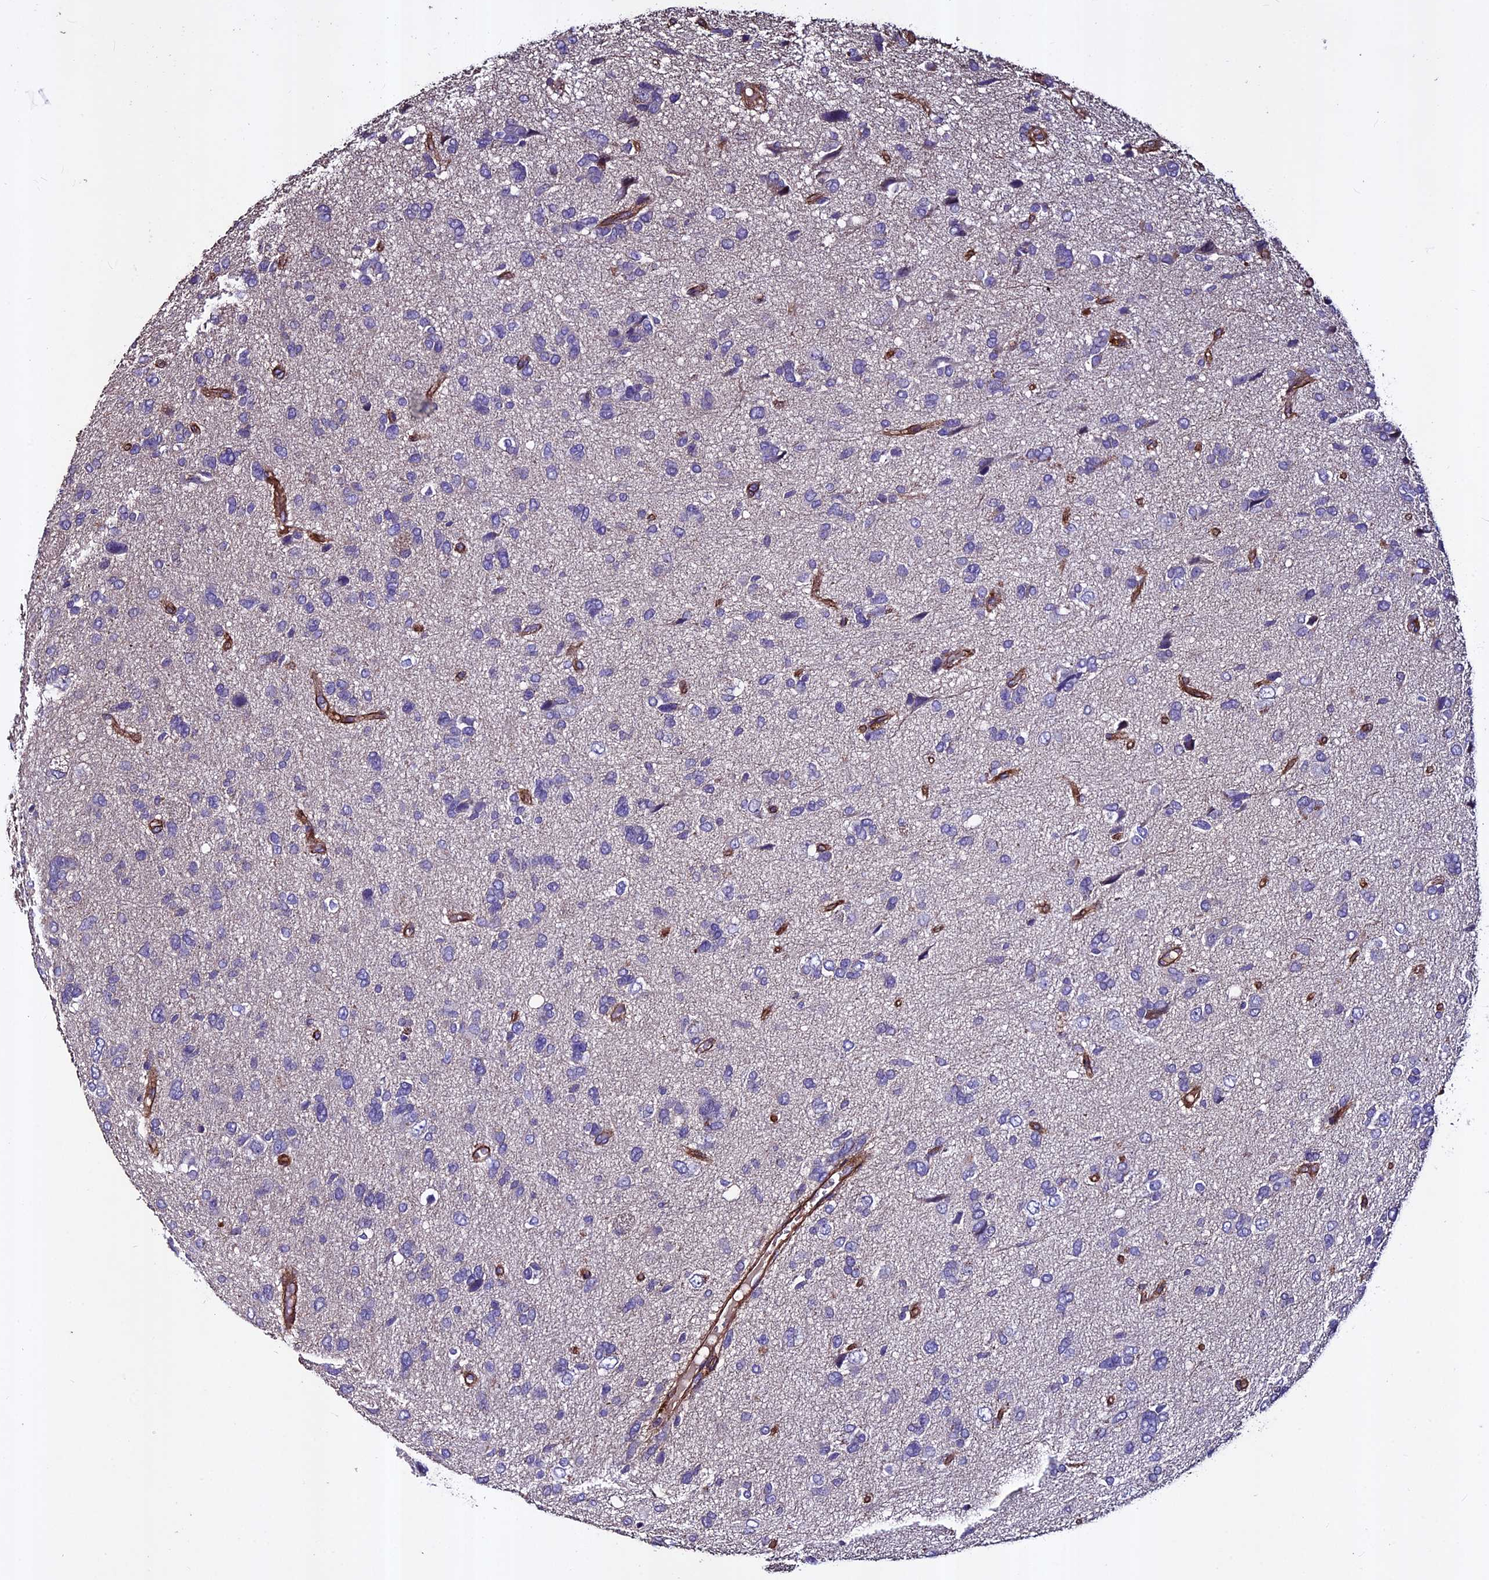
{"staining": {"intensity": "negative", "quantity": "none", "location": "none"}, "tissue": "glioma", "cell_type": "Tumor cells", "image_type": "cancer", "snomed": [{"axis": "morphology", "description": "Glioma, malignant, High grade"}, {"axis": "topography", "description": "Brain"}], "caption": "This micrograph is of malignant glioma (high-grade) stained with IHC to label a protein in brown with the nuclei are counter-stained blue. There is no staining in tumor cells.", "gene": "EVA1B", "patient": {"sex": "female", "age": 59}}